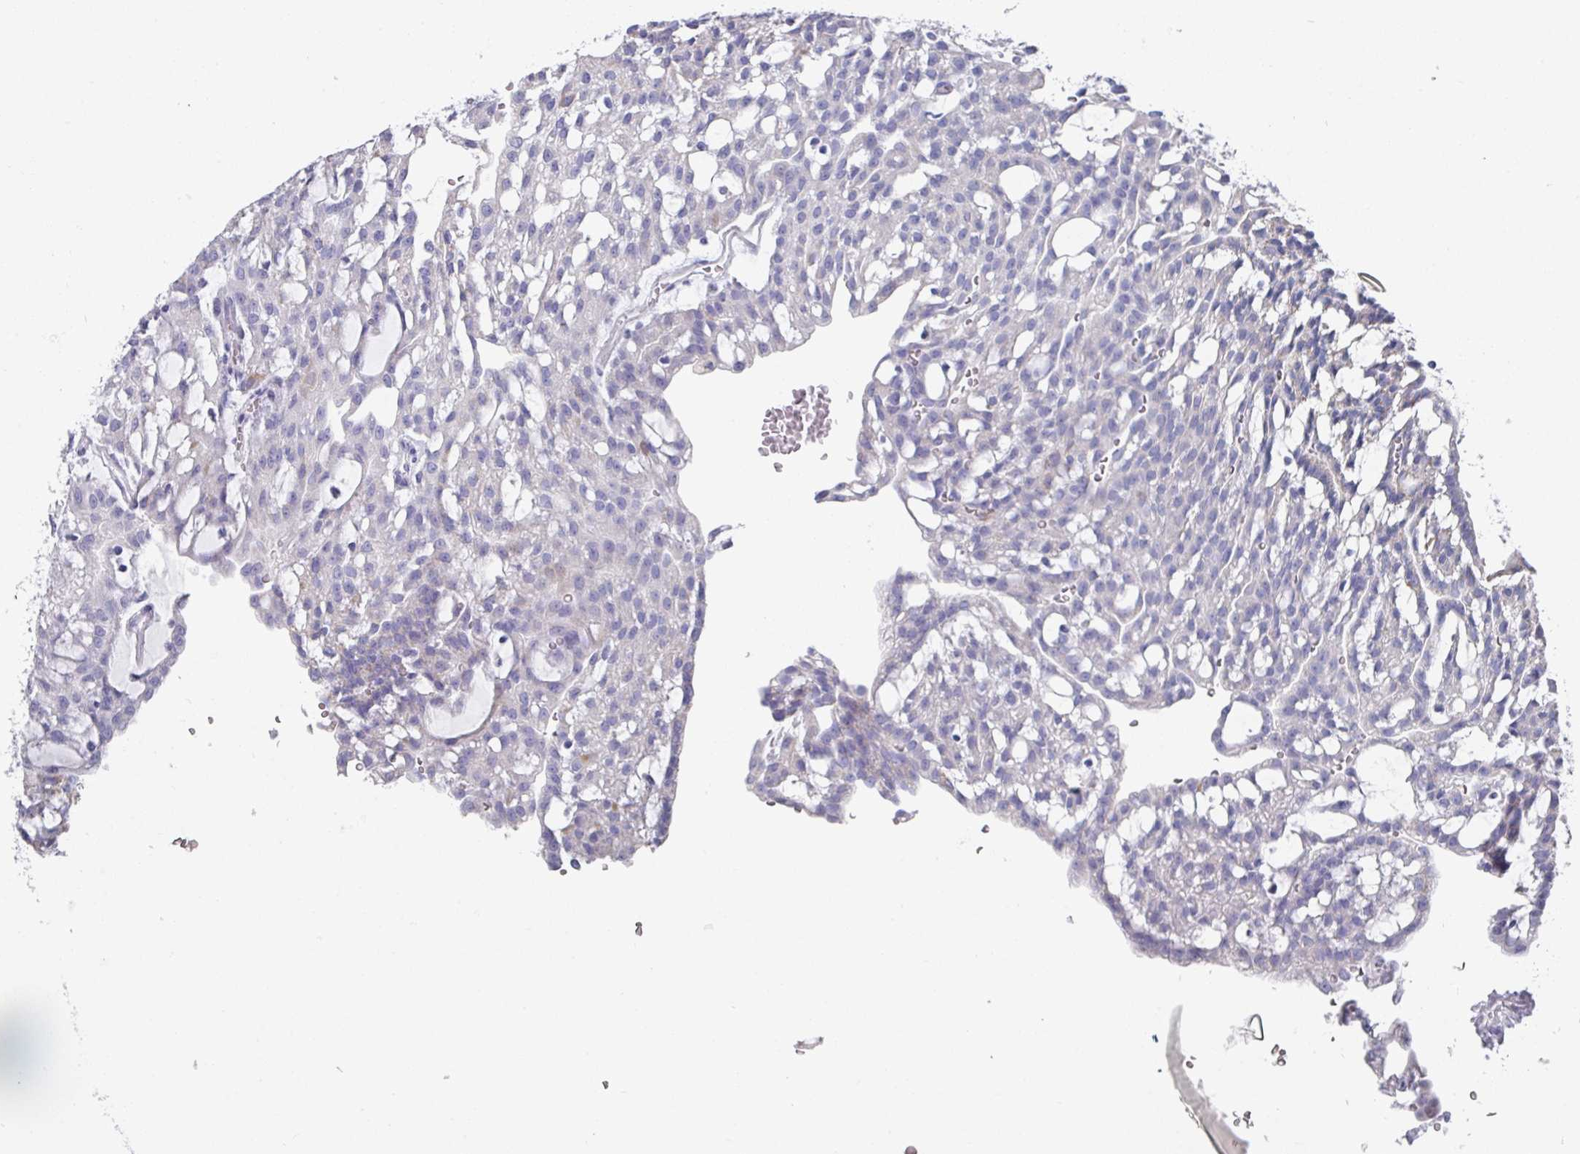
{"staining": {"intensity": "negative", "quantity": "none", "location": "none"}, "tissue": "renal cancer", "cell_type": "Tumor cells", "image_type": "cancer", "snomed": [{"axis": "morphology", "description": "Adenocarcinoma, NOS"}, {"axis": "topography", "description": "Kidney"}], "caption": "DAB immunohistochemical staining of adenocarcinoma (renal) shows no significant positivity in tumor cells.", "gene": "SETBP1", "patient": {"sex": "male", "age": 63}}